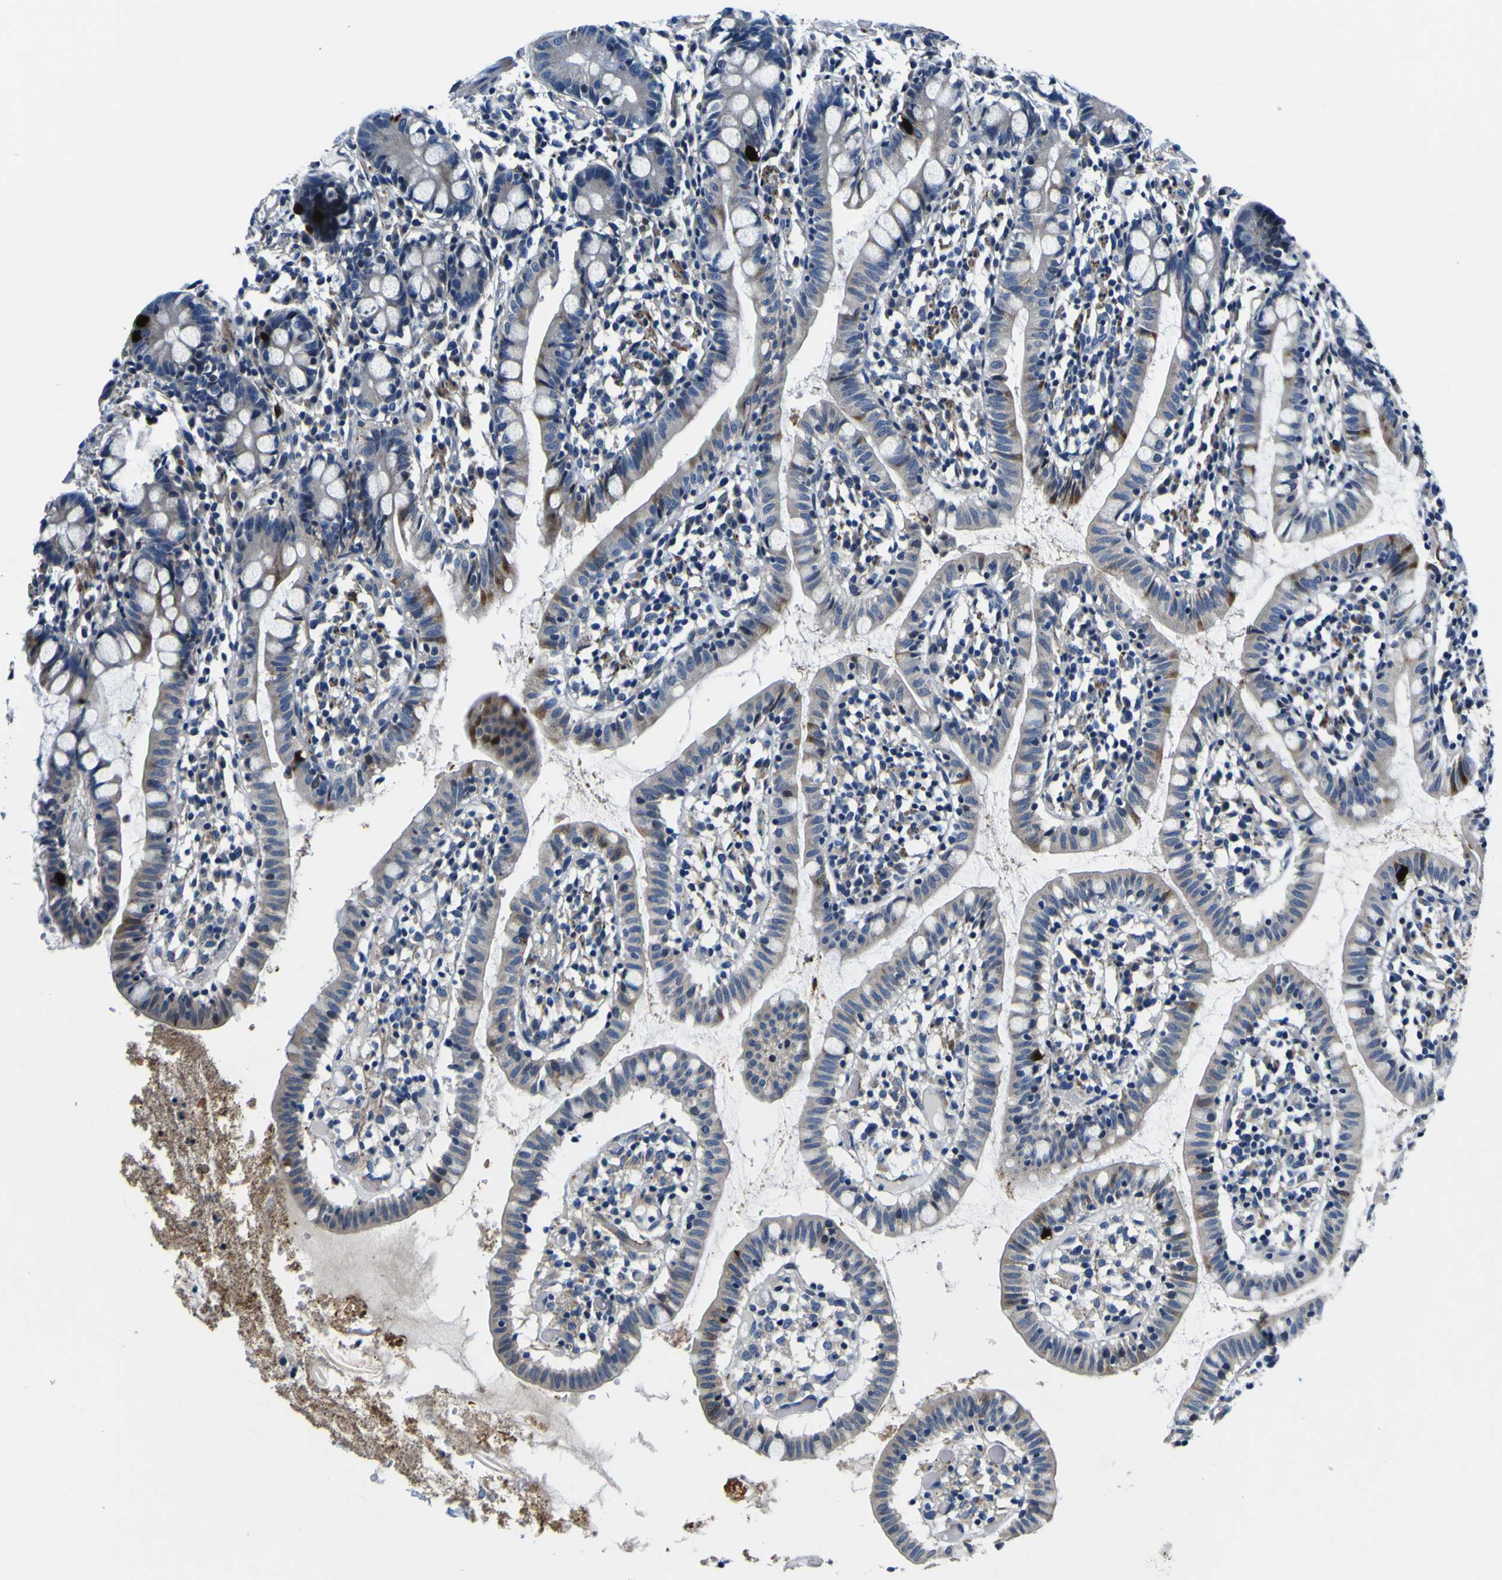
{"staining": {"intensity": "moderate", "quantity": "25%-75%", "location": "cytoplasmic/membranous"}, "tissue": "small intestine", "cell_type": "Glandular cells", "image_type": "normal", "snomed": [{"axis": "morphology", "description": "Normal tissue, NOS"}, {"axis": "morphology", "description": "Cystadenocarcinoma, serous, Metastatic site"}, {"axis": "topography", "description": "Small intestine"}], "caption": "An image showing moderate cytoplasmic/membranous staining in approximately 25%-75% of glandular cells in unremarkable small intestine, as visualized by brown immunohistochemical staining.", "gene": "AGAP3", "patient": {"sex": "female", "age": 61}}